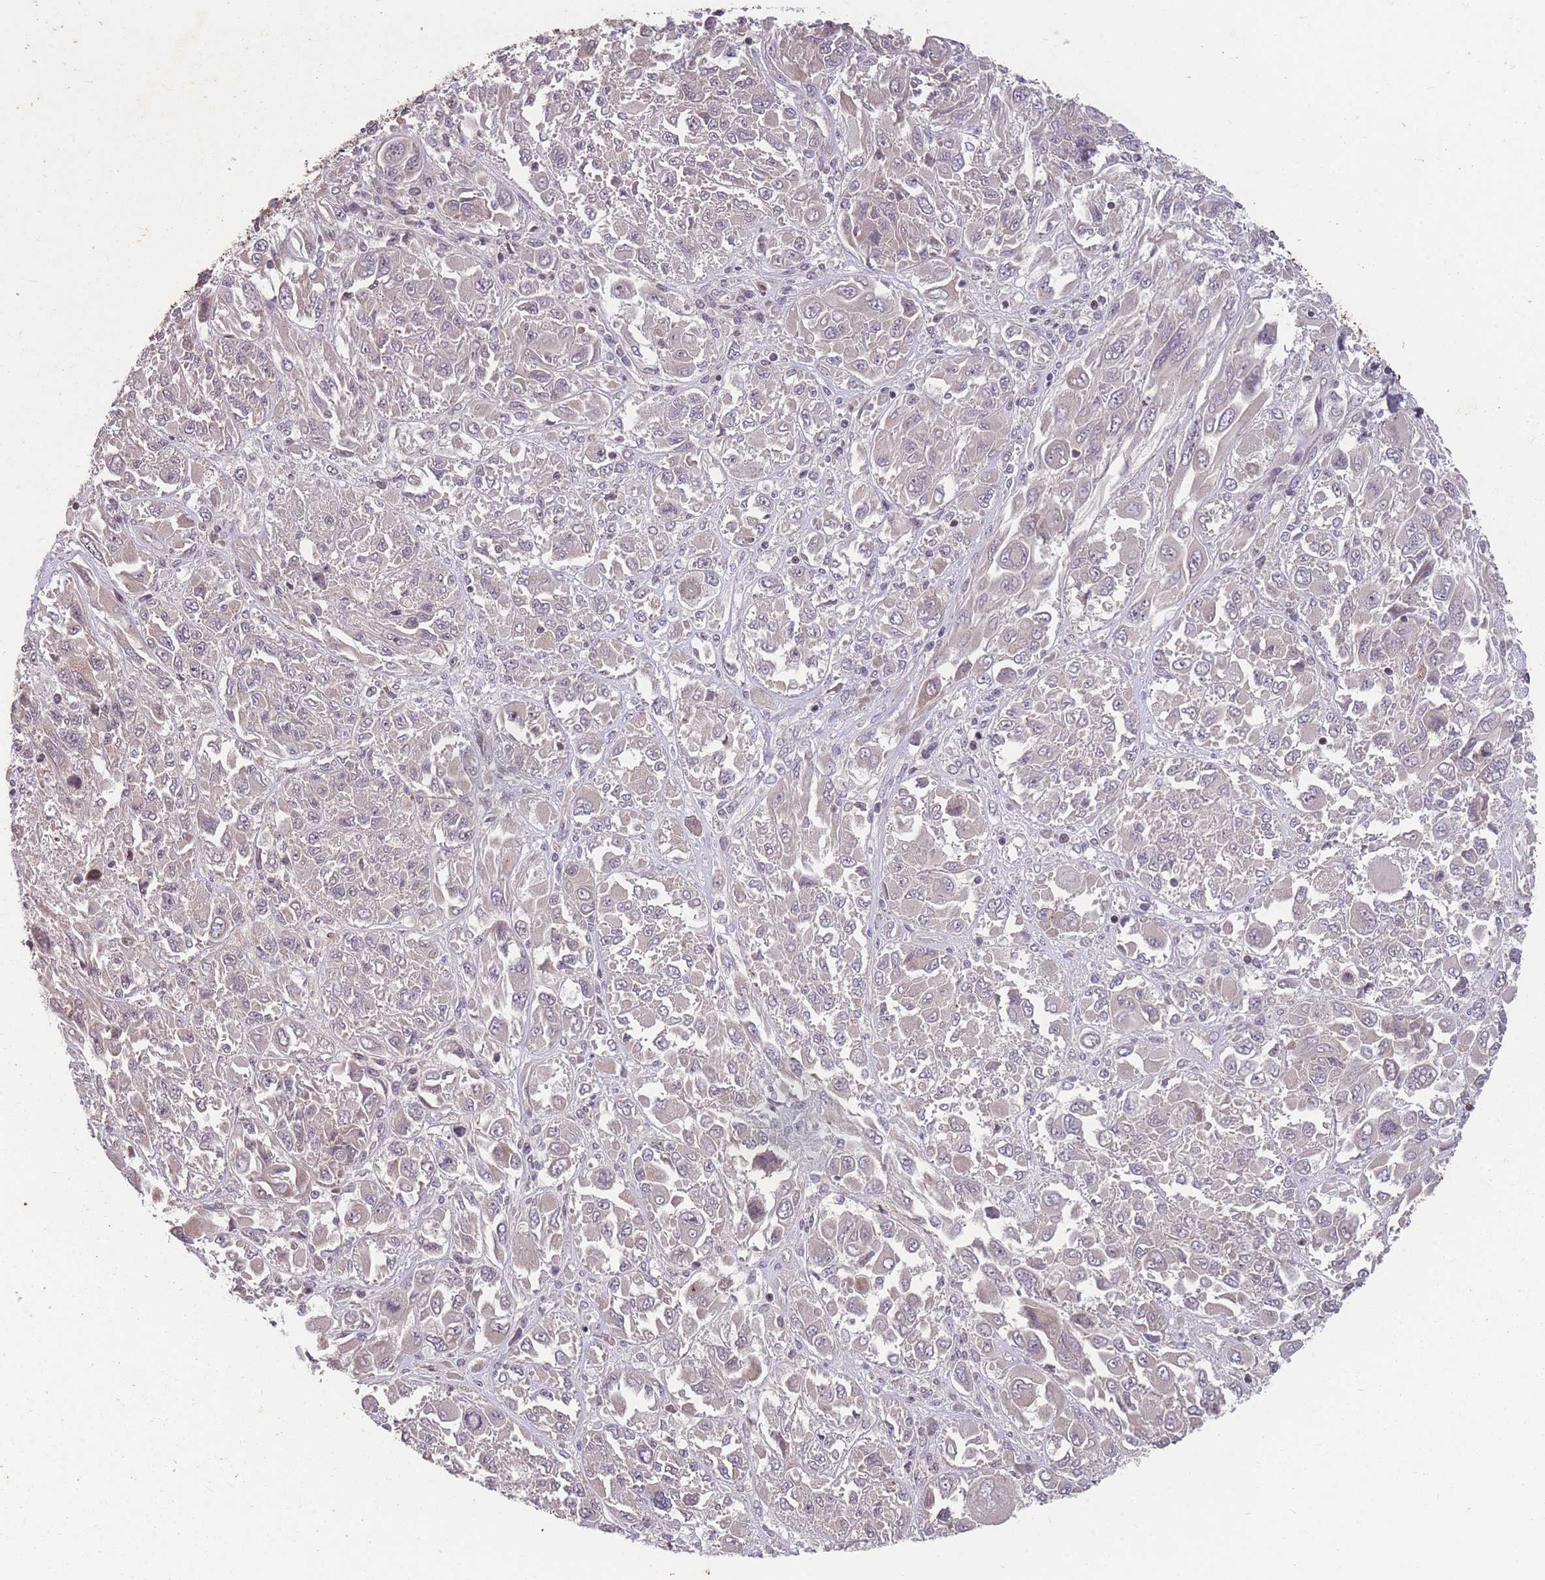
{"staining": {"intensity": "negative", "quantity": "none", "location": "none"}, "tissue": "melanoma", "cell_type": "Tumor cells", "image_type": "cancer", "snomed": [{"axis": "morphology", "description": "Malignant melanoma, NOS"}, {"axis": "topography", "description": "Skin"}], "caption": "High magnification brightfield microscopy of melanoma stained with DAB (brown) and counterstained with hematoxylin (blue): tumor cells show no significant staining.", "gene": "GGT5", "patient": {"sex": "female", "age": 91}}